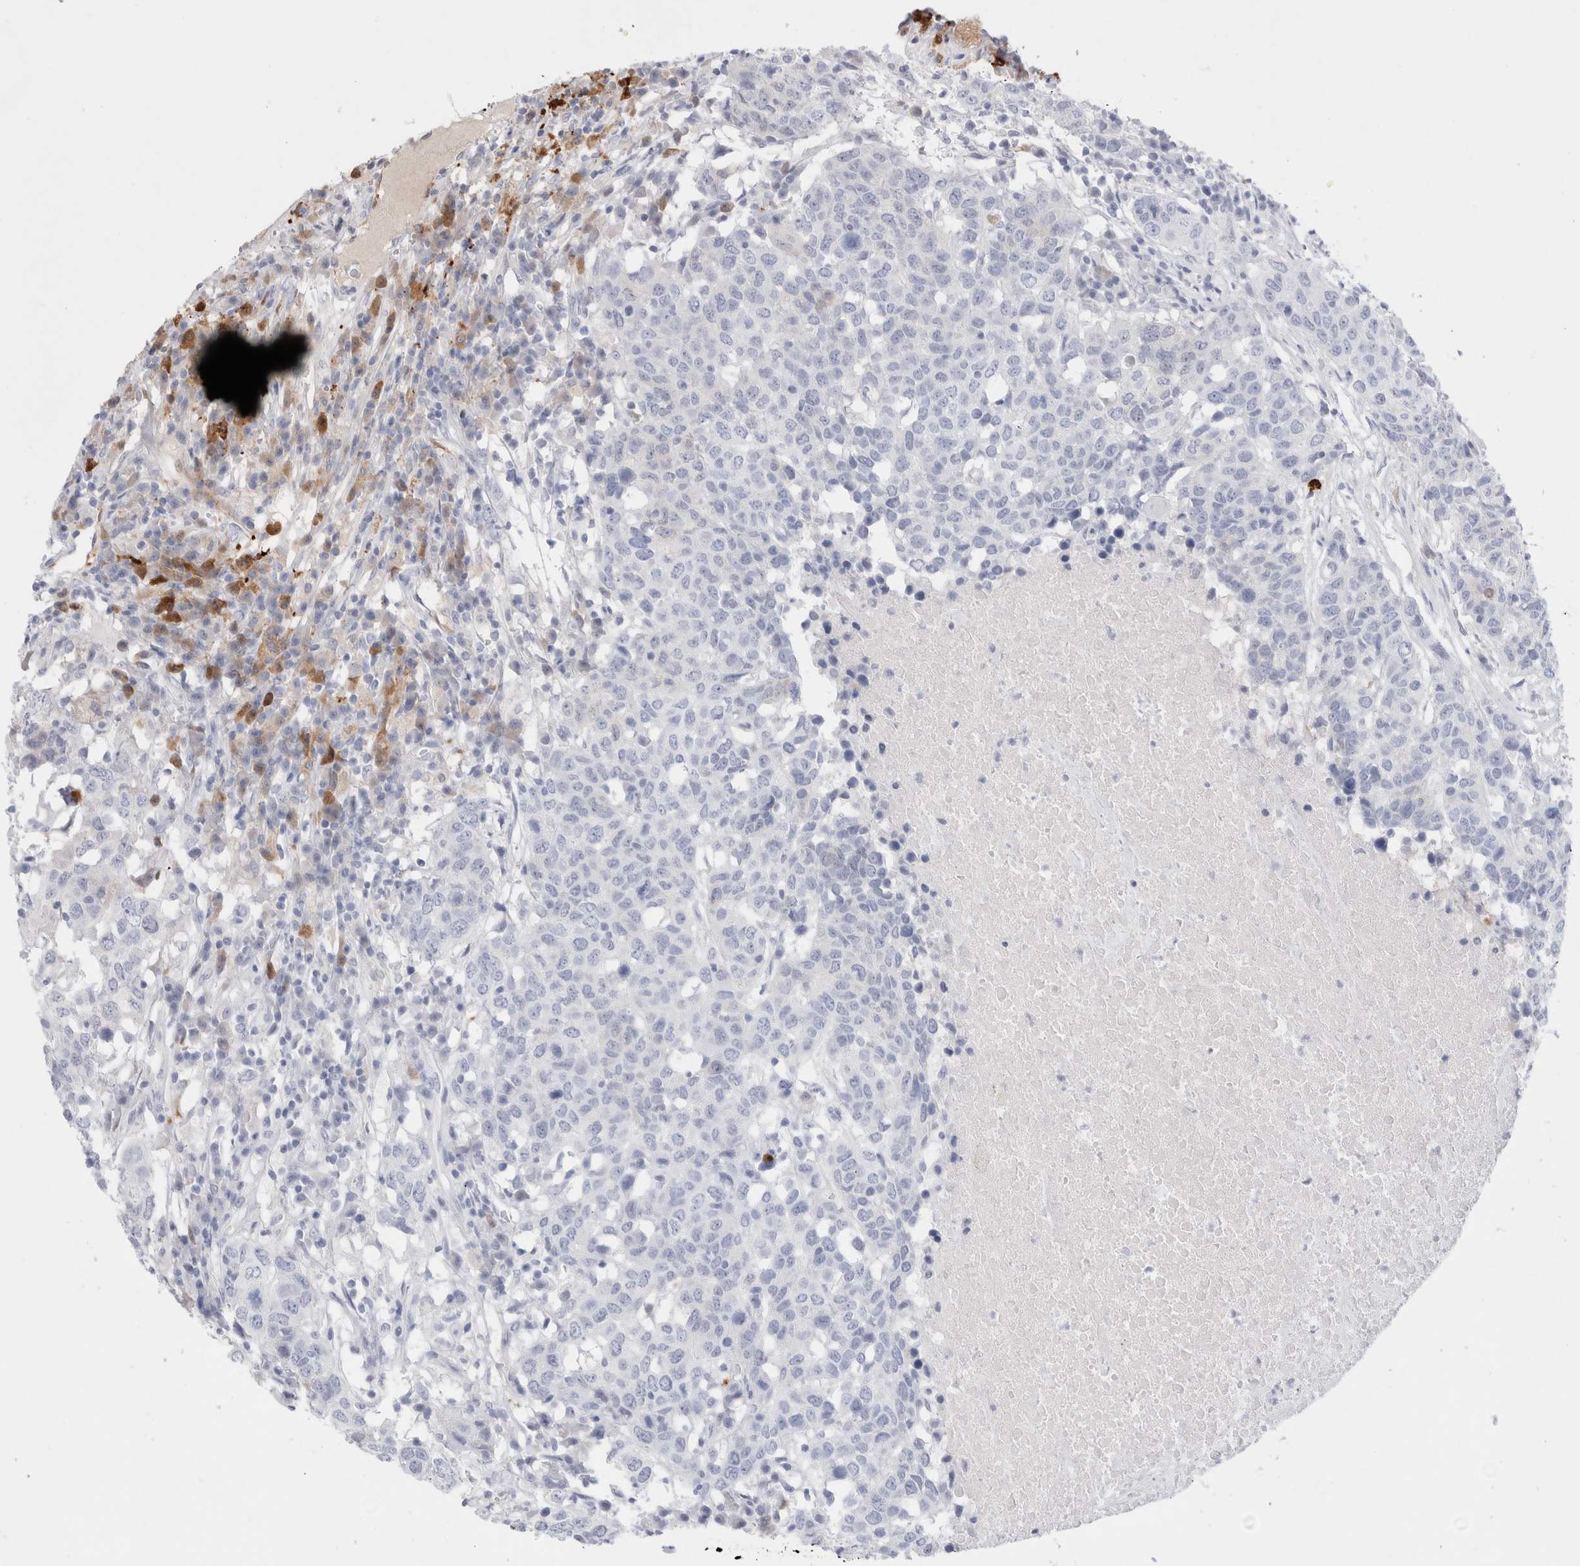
{"staining": {"intensity": "negative", "quantity": "none", "location": "none"}, "tissue": "head and neck cancer", "cell_type": "Tumor cells", "image_type": "cancer", "snomed": [{"axis": "morphology", "description": "Squamous cell carcinoma, NOS"}, {"axis": "topography", "description": "Head-Neck"}], "caption": "High magnification brightfield microscopy of head and neck cancer (squamous cell carcinoma) stained with DAB (3,3'-diaminobenzidine) (brown) and counterstained with hematoxylin (blue): tumor cells show no significant positivity.", "gene": "NAPEPLD", "patient": {"sex": "male", "age": 66}}